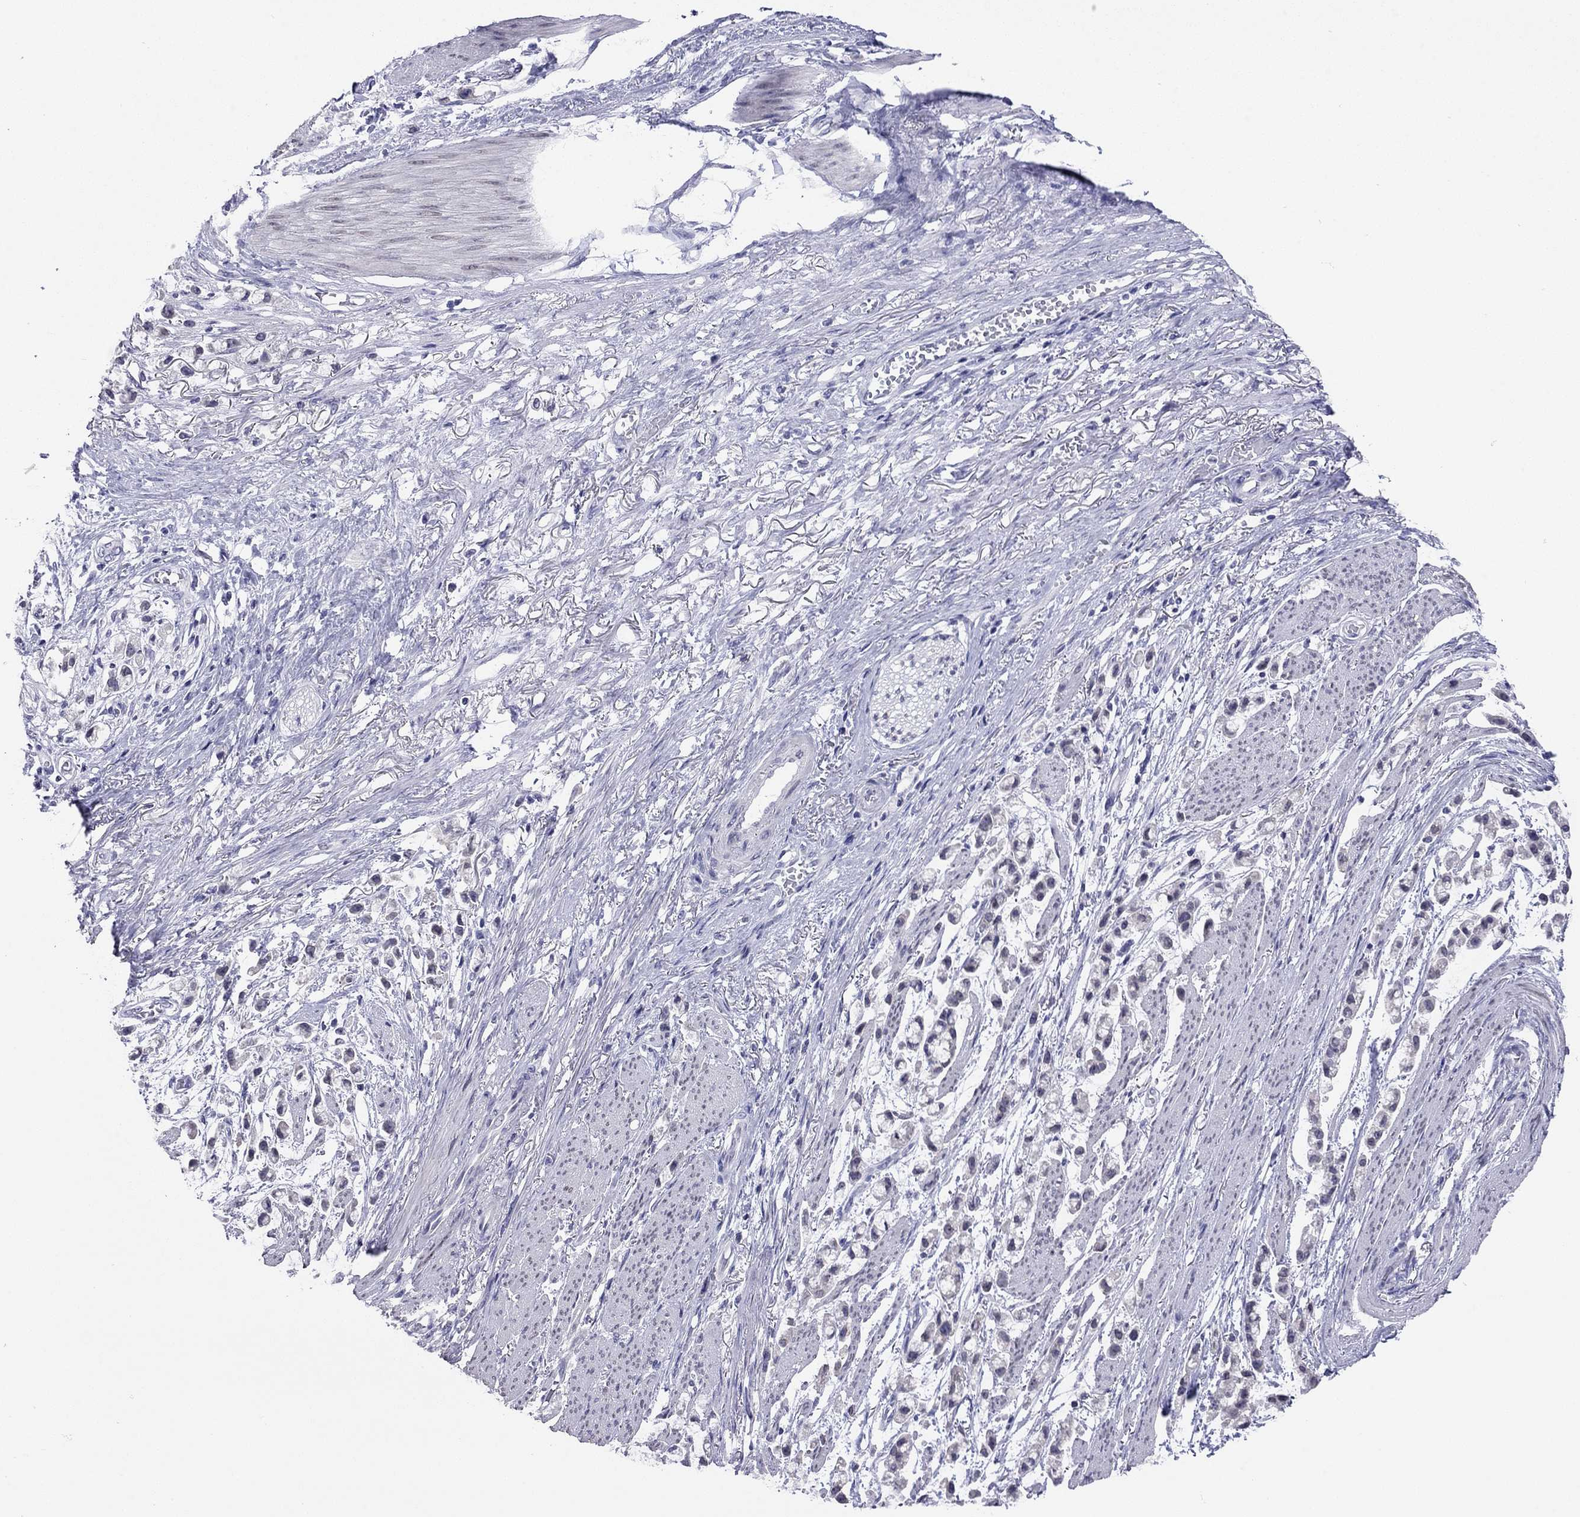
{"staining": {"intensity": "negative", "quantity": "none", "location": "none"}, "tissue": "stomach cancer", "cell_type": "Tumor cells", "image_type": "cancer", "snomed": [{"axis": "morphology", "description": "Adenocarcinoma, NOS"}, {"axis": "topography", "description": "Stomach"}], "caption": "Adenocarcinoma (stomach) stained for a protein using immunohistochemistry (IHC) reveals no staining tumor cells.", "gene": "ARMC12", "patient": {"sex": "female", "age": 81}}